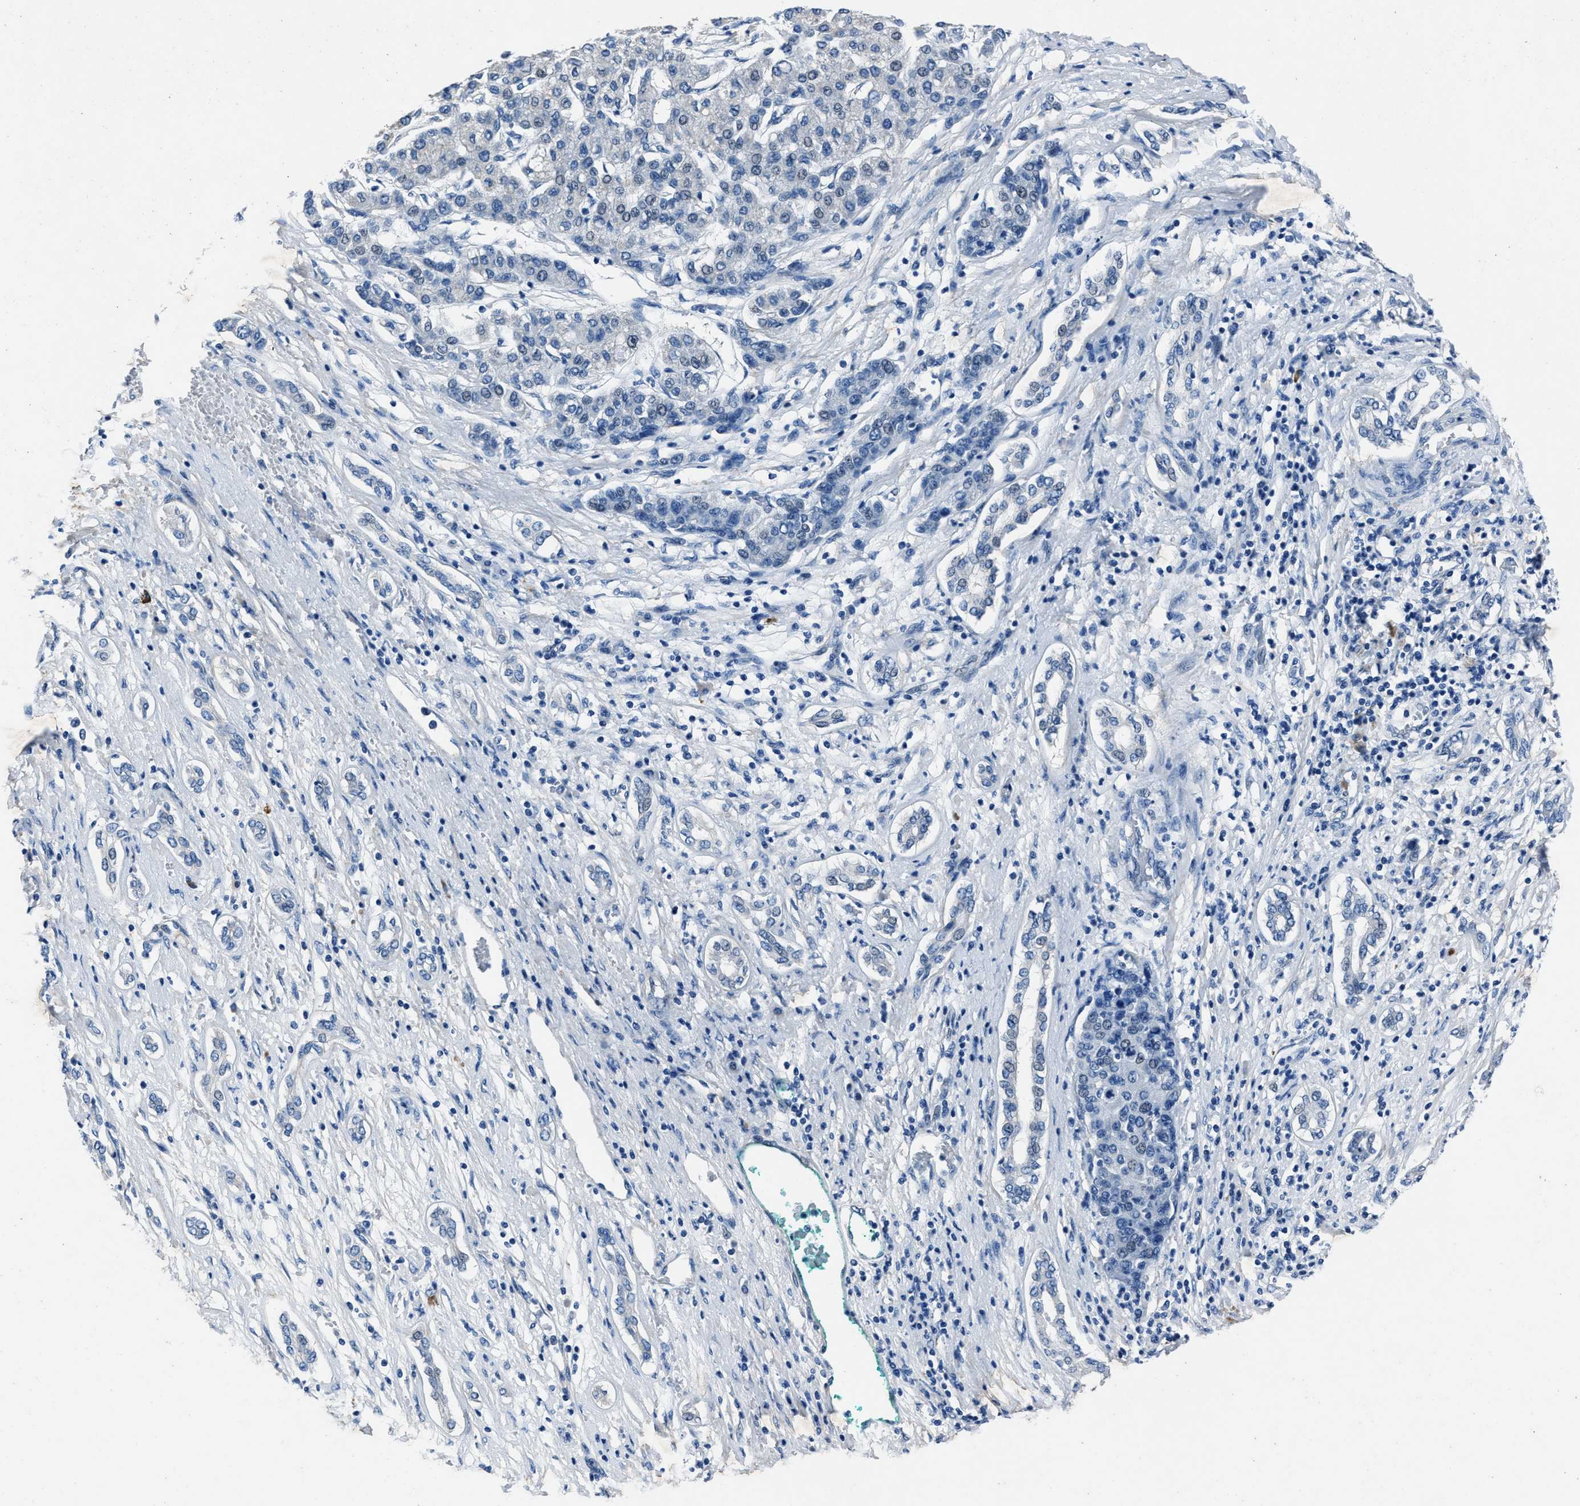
{"staining": {"intensity": "negative", "quantity": "none", "location": "none"}, "tissue": "liver cancer", "cell_type": "Tumor cells", "image_type": "cancer", "snomed": [{"axis": "morphology", "description": "Carcinoma, Hepatocellular, NOS"}, {"axis": "topography", "description": "Liver"}], "caption": "Immunohistochemistry (IHC) of human liver cancer displays no positivity in tumor cells. (Brightfield microscopy of DAB (3,3'-diaminobenzidine) IHC at high magnification).", "gene": "NACAD", "patient": {"sex": "male", "age": 65}}